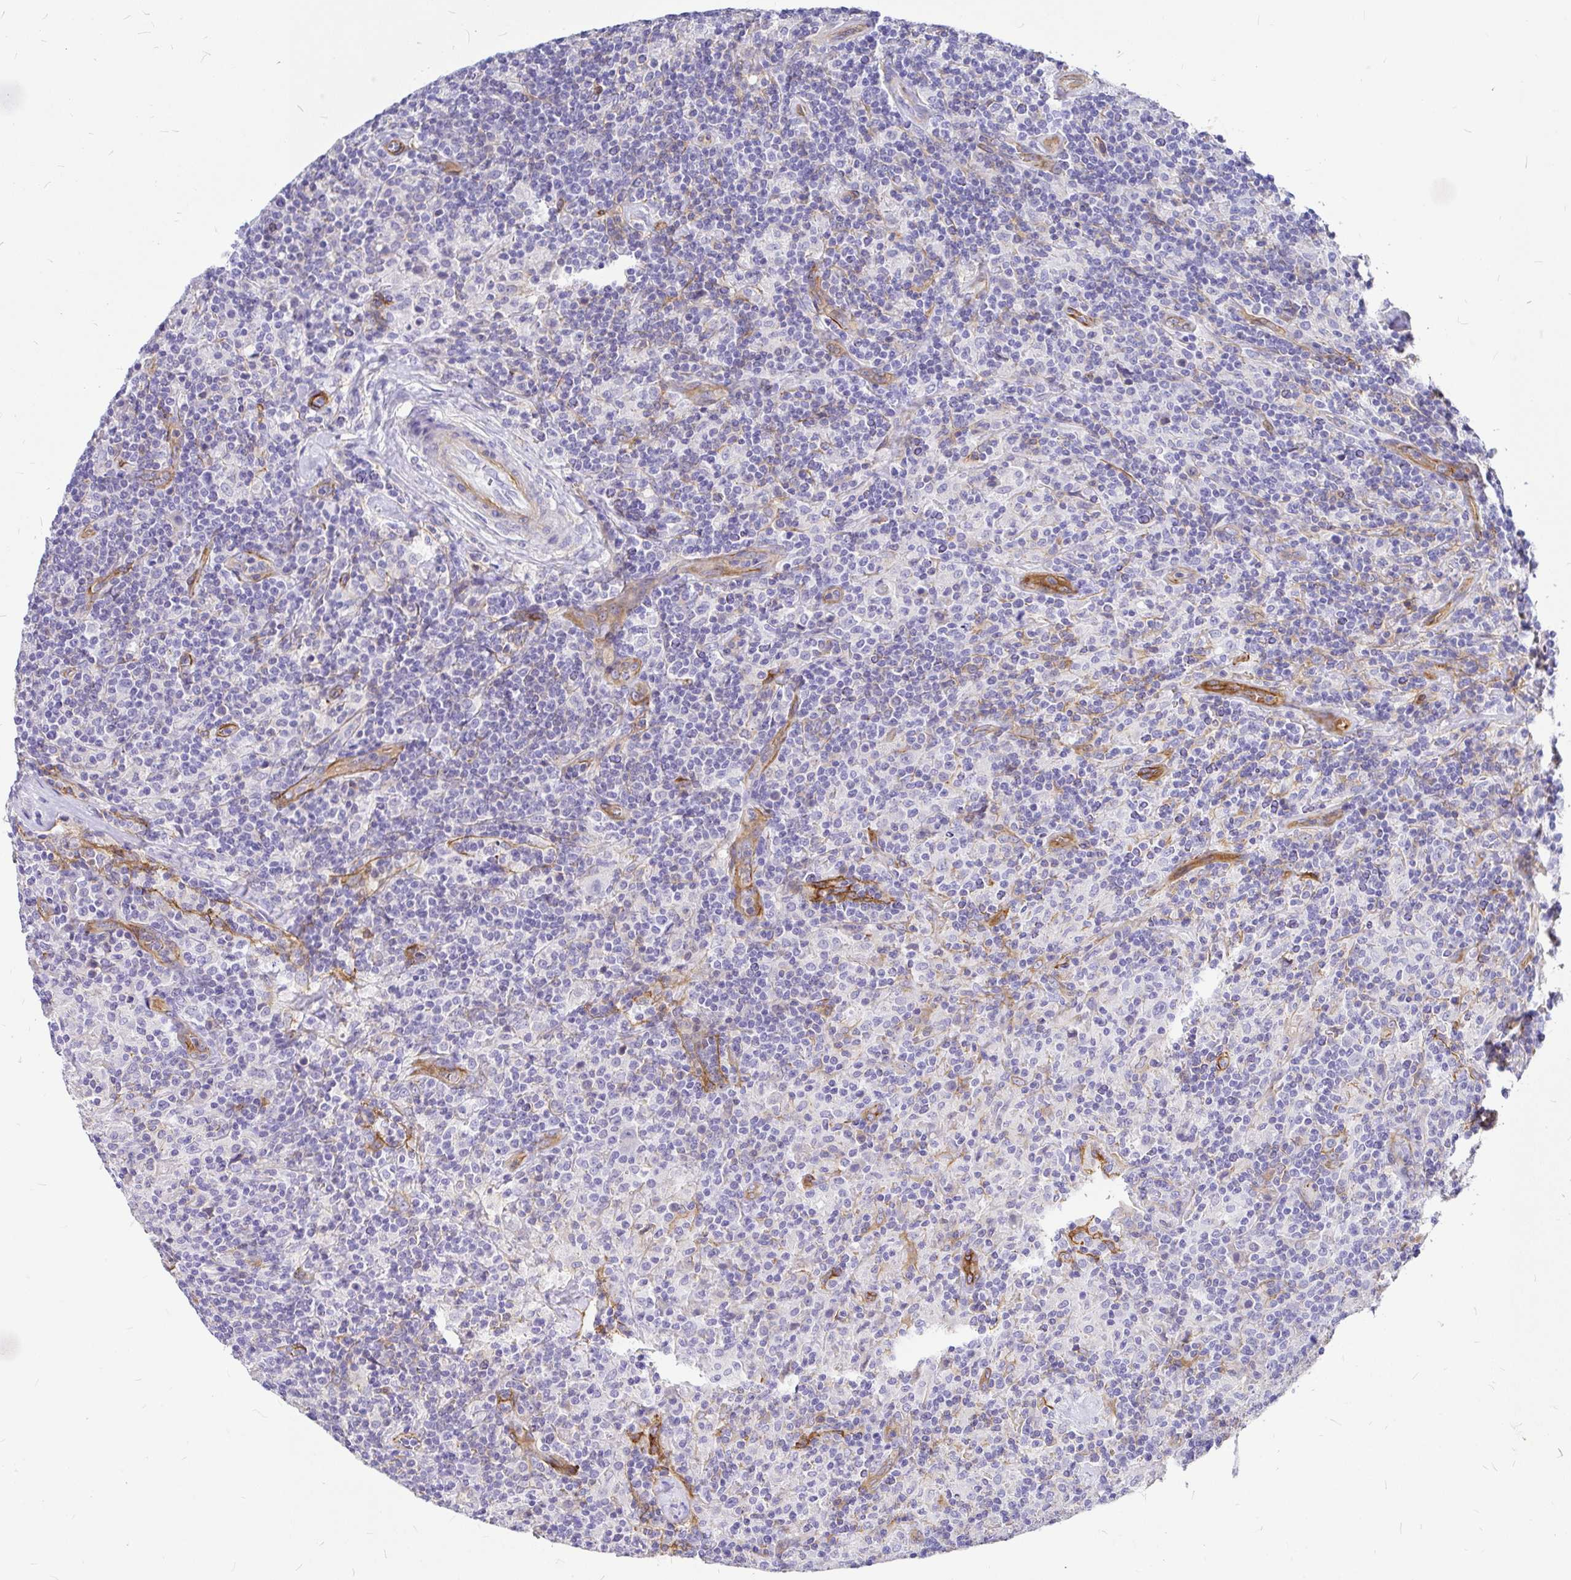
{"staining": {"intensity": "negative", "quantity": "none", "location": "none"}, "tissue": "lymphoma", "cell_type": "Tumor cells", "image_type": "cancer", "snomed": [{"axis": "morphology", "description": "Hodgkin's disease, NOS"}, {"axis": "topography", "description": "Lymph node"}], "caption": "Tumor cells are negative for brown protein staining in lymphoma.", "gene": "MYO1B", "patient": {"sex": "male", "age": 70}}